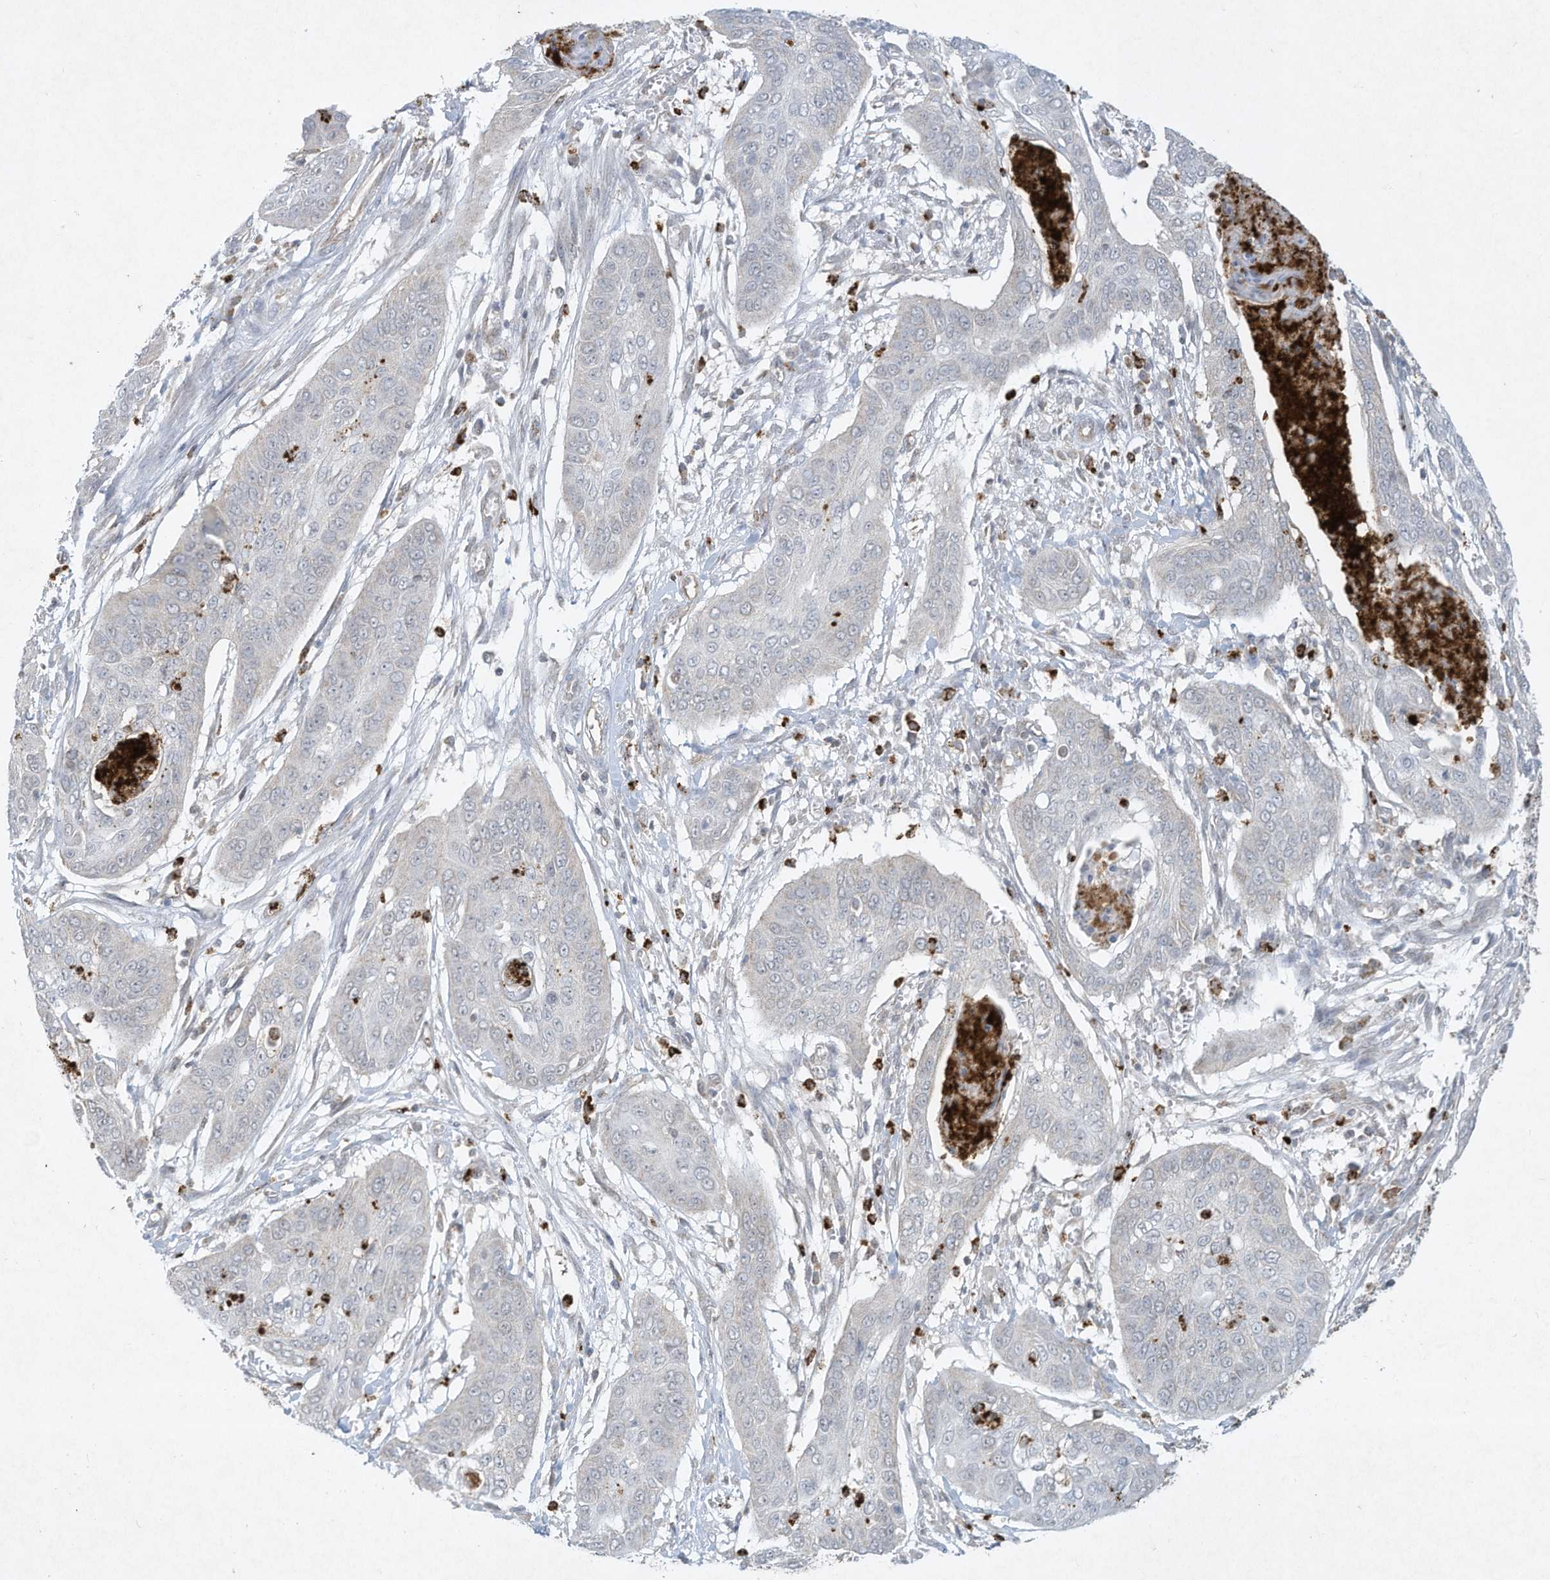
{"staining": {"intensity": "negative", "quantity": "none", "location": "none"}, "tissue": "cervical cancer", "cell_type": "Tumor cells", "image_type": "cancer", "snomed": [{"axis": "morphology", "description": "Squamous cell carcinoma, NOS"}, {"axis": "topography", "description": "Cervix"}], "caption": "DAB immunohistochemical staining of cervical cancer shows no significant positivity in tumor cells.", "gene": "CHRNA4", "patient": {"sex": "female", "age": 39}}